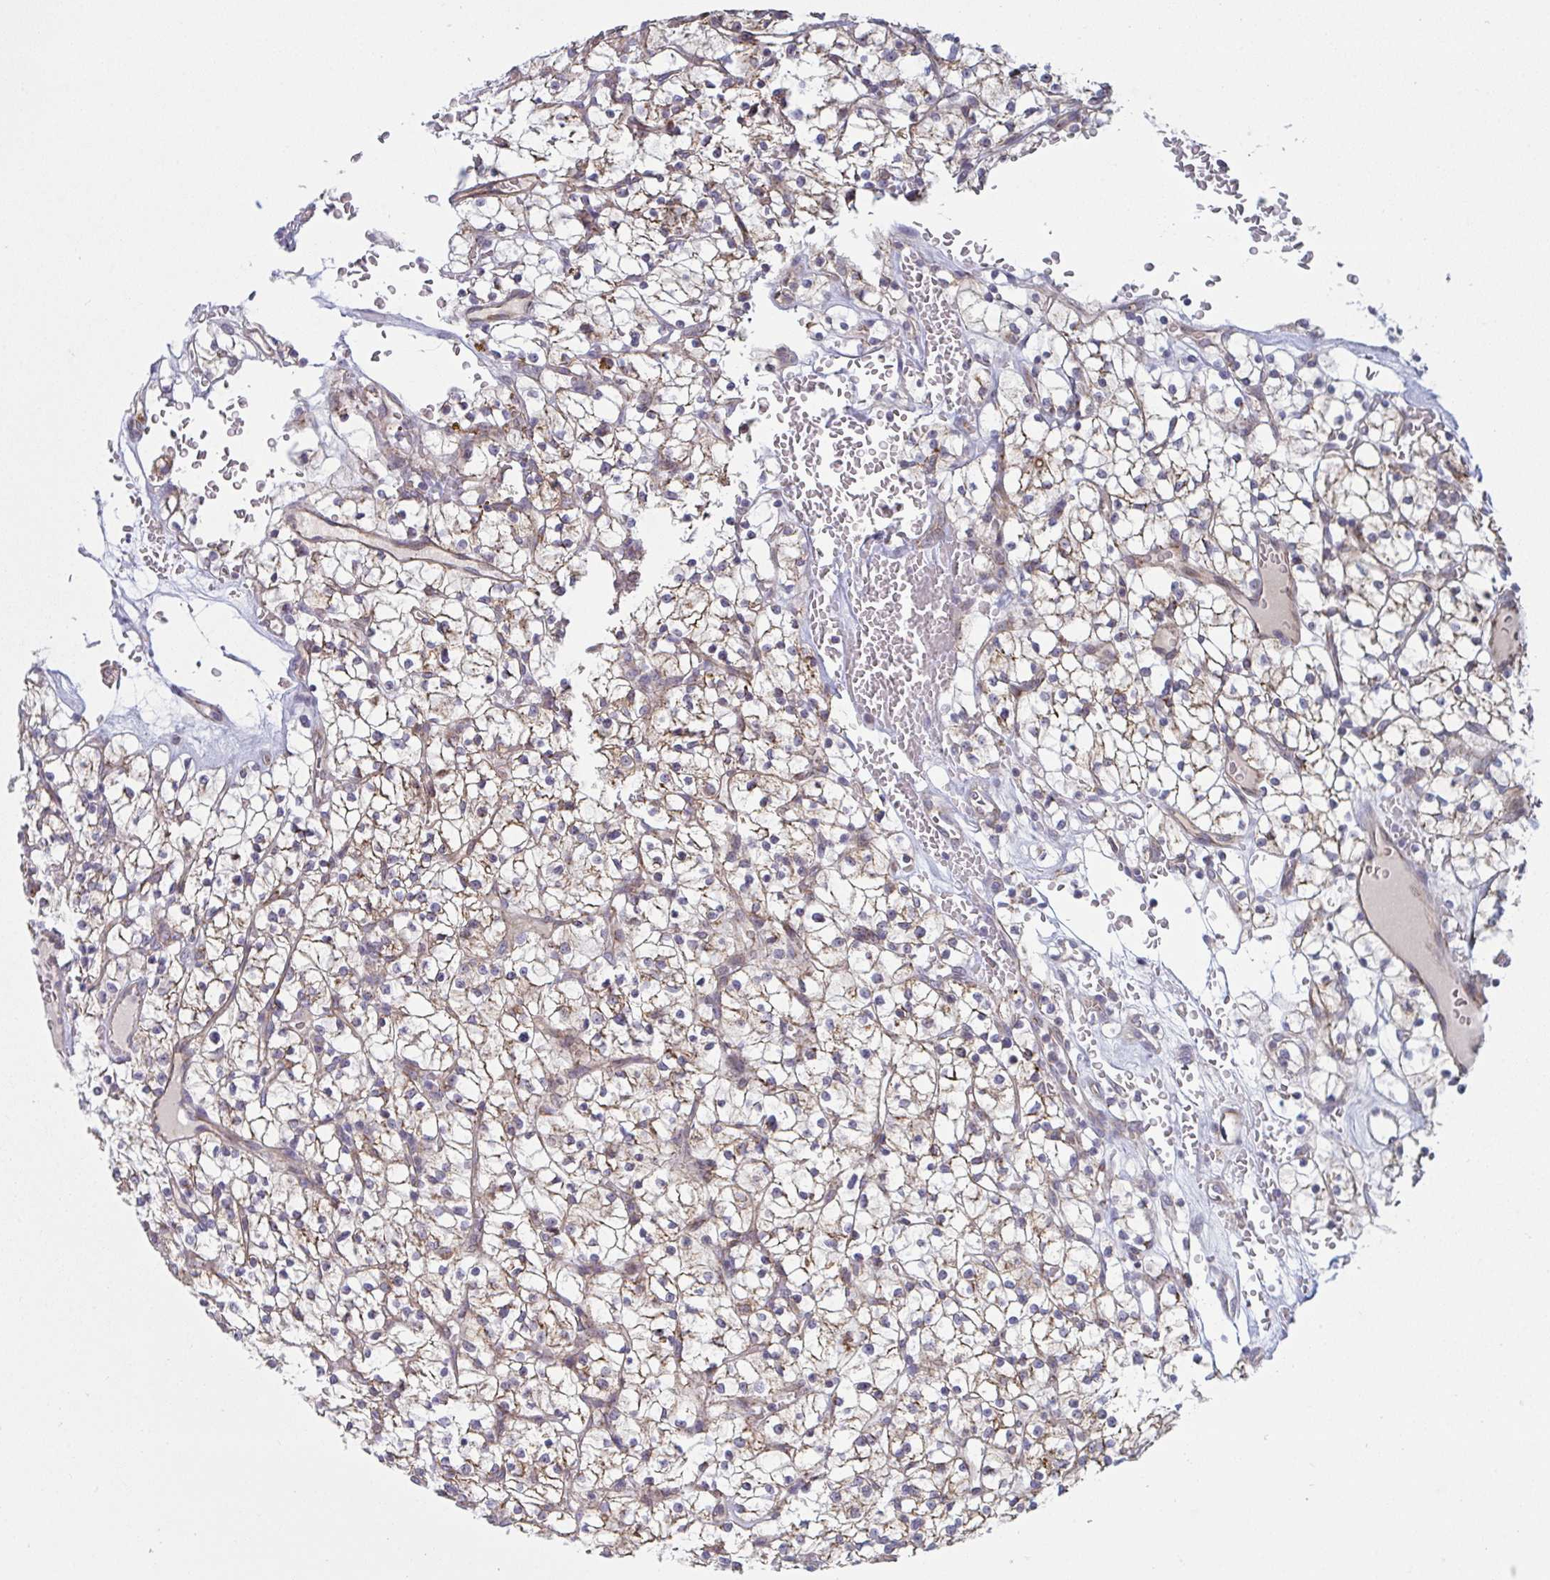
{"staining": {"intensity": "weak", "quantity": ">75%", "location": "cytoplasmic/membranous"}, "tissue": "renal cancer", "cell_type": "Tumor cells", "image_type": "cancer", "snomed": [{"axis": "morphology", "description": "Adenocarcinoma, NOS"}, {"axis": "topography", "description": "Kidney"}], "caption": "Renal cancer (adenocarcinoma) stained with a brown dye reveals weak cytoplasmic/membranous positive staining in about >75% of tumor cells.", "gene": "XAF1", "patient": {"sex": "female", "age": 64}}